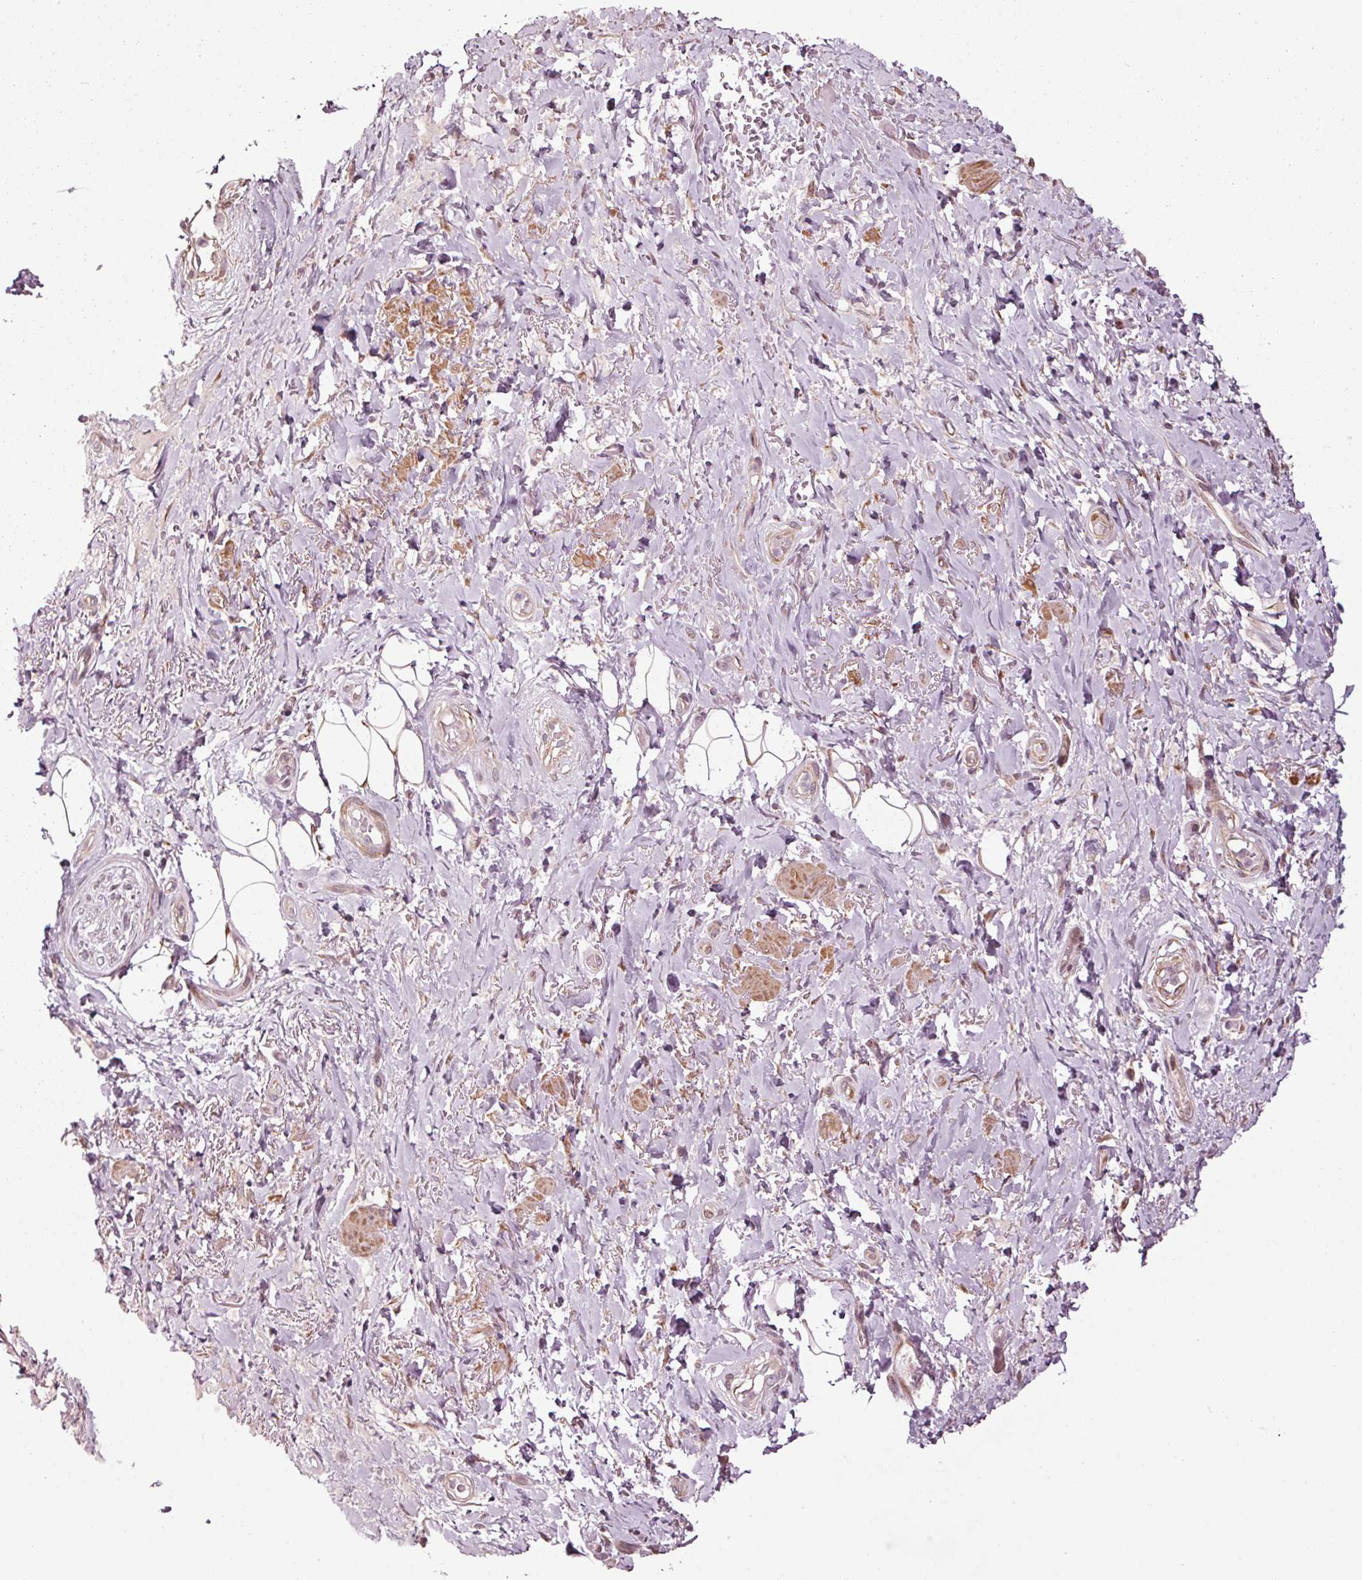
{"staining": {"intensity": "strong", "quantity": "25%-75%", "location": "cytoplasmic/membranous"}, "tissue": "adipose tissue", "cell_type": "Adipocytes", "image_type": "normal", "snomed": [{"axis": "morphology", "description": "Normal tissue, NOS"}, {"axis": "topography", "description": "Anal"}, {"axis": "topography", "description": "Peripheral nerve tissue"}], "caption": "Immunohistochemical staining of unremarkable human adipose tissue shows strong cytoplasmic/membranous protein expression in about 25%-75% of adipocytes. (DAB (3,3'-diaminobenzidine) = brown stain, brightfield microscopy at high magnification).", "gene": "HAUS5", "patient": {"sex": "male", "age": 53}}